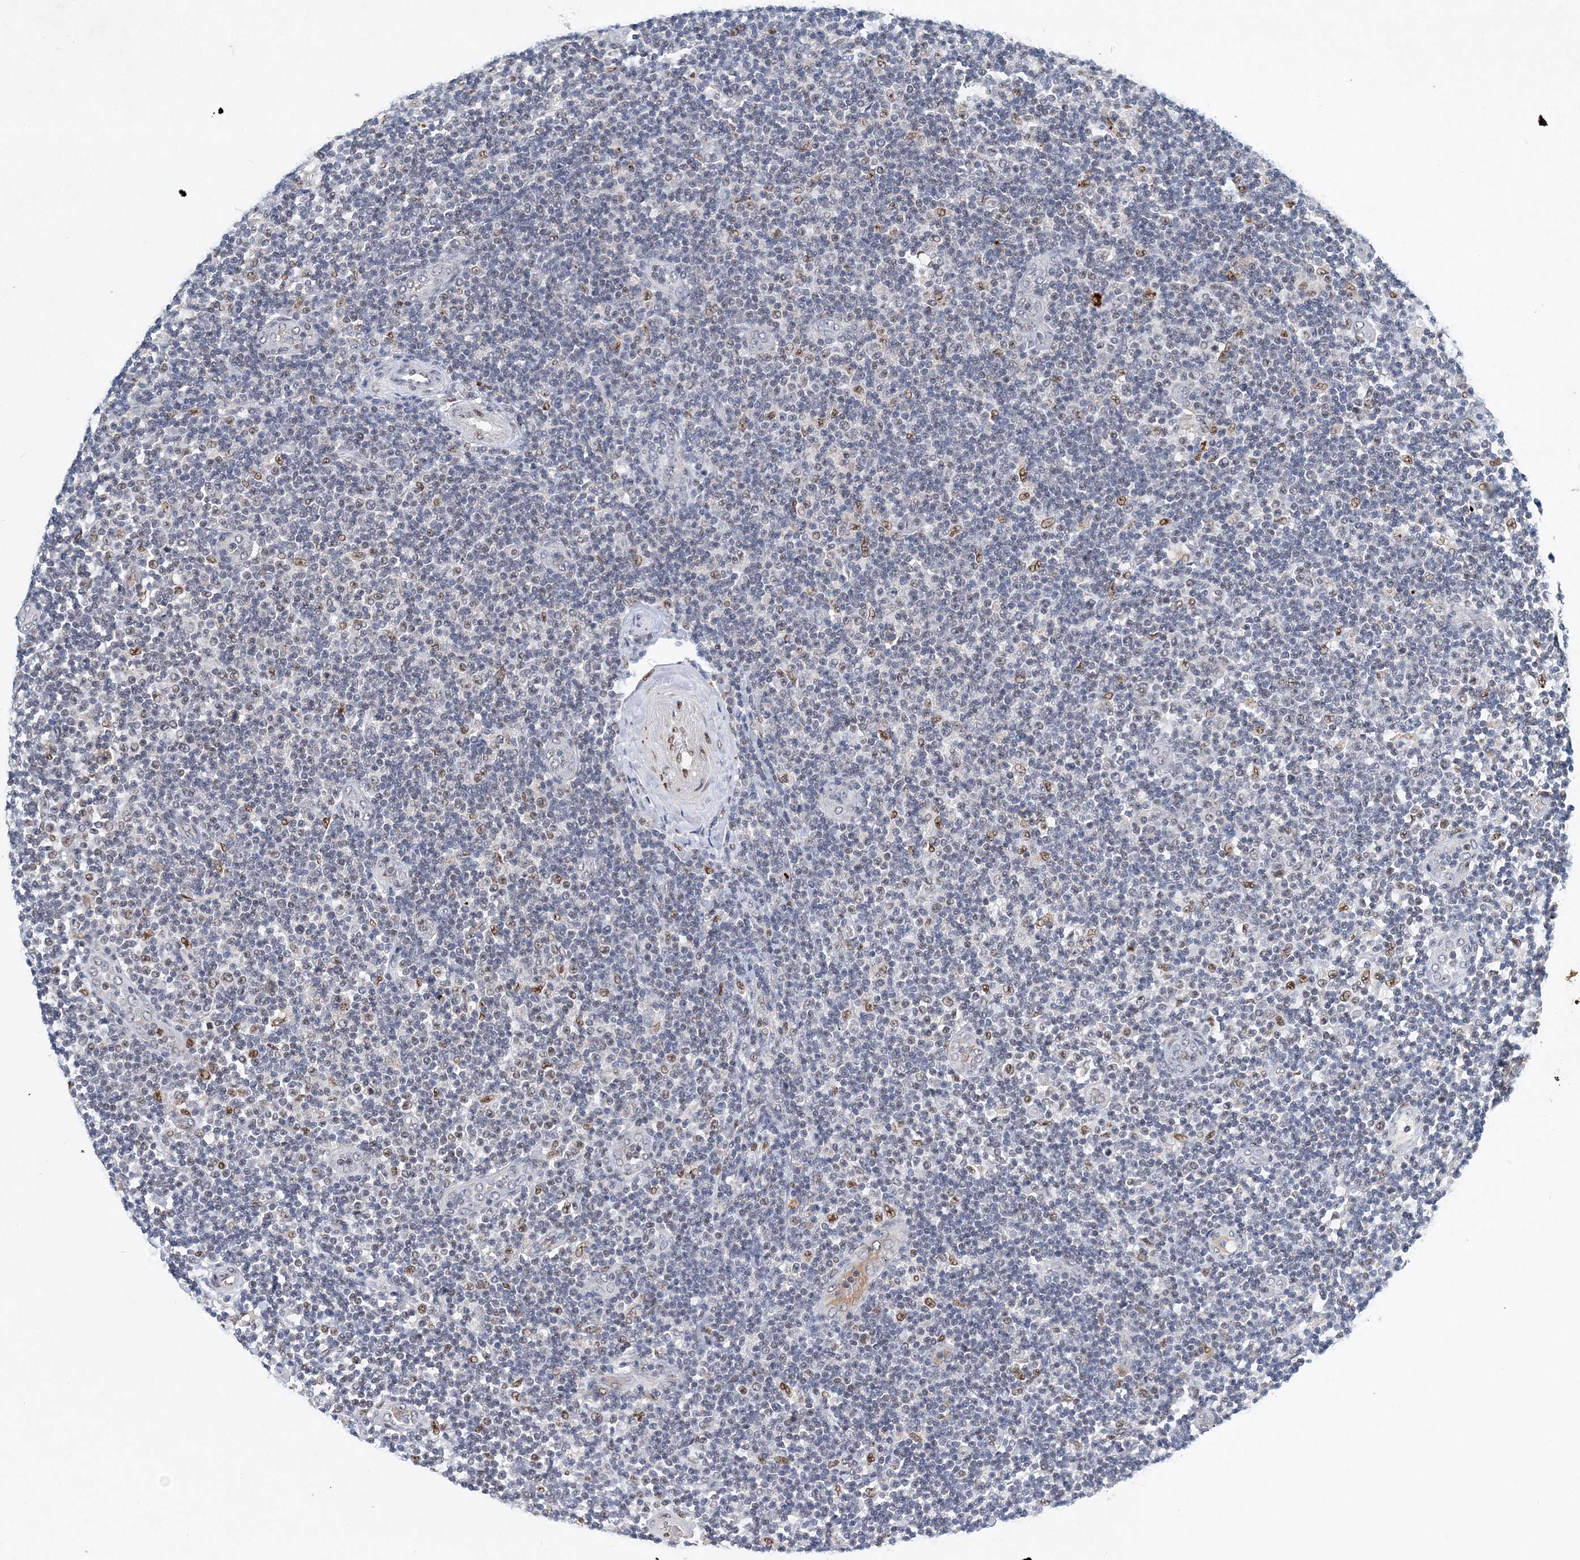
{"staining": {"intensity": "negative", "quantity": "none", "location": "none"}, "tissue": "lymphoma", "cell_type": "Tumor cells", "image_type": "cancer", "snomed": [{"axis": "morphology", "description": "Malignant lymphoma, non-Hodgkin's type, Low grade"}, {"axis": "topography", "description": "Lymph node"}], "caption": "An IHC micrograph of low-grade malignant lymphoma, non-Hodgkin's type is shown. There is no staining in tumor cells of low-grade malignant lymphoma, non-Hodgkin's type.", "gene": "KPNA4", "patient": {"sex": "male", "age": 83}}